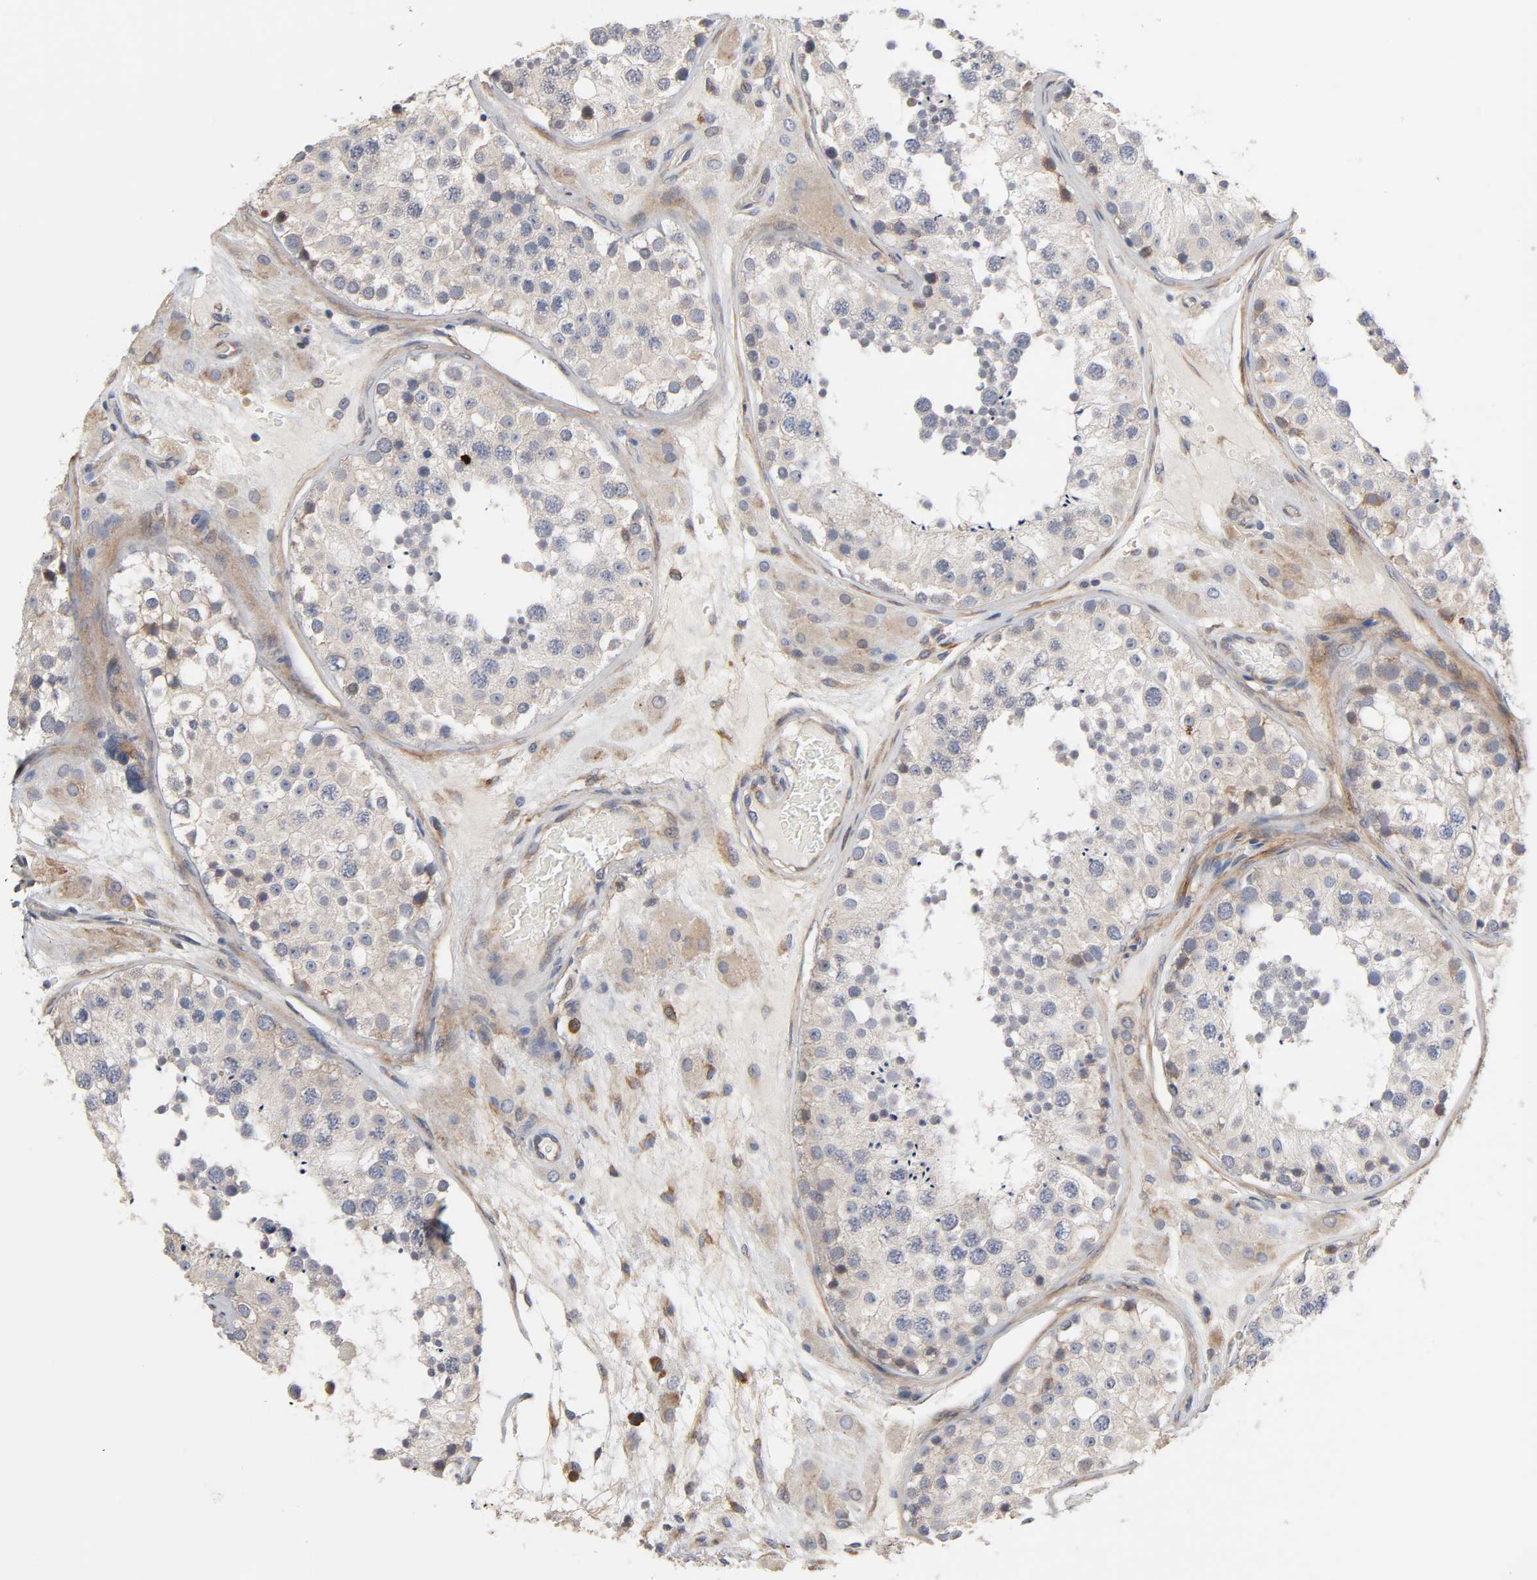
{"staining": {"intensity": "negative", "quantity": "none", "location": "none"}, "tissue": "testis", "cell_type": "Cells in seminiferous ducts", "image_type": "normal", "snomed": [{"axis": "morphology", "description": "Normal tissue, NOS"}, {"axis": "topography", "description": "Testis"}], "caption": "A photomicrograph of human testis is negative for staining in cells in seminiferous ducts. (Immunohistochemistry, brightfield microscopy, high magnification).", "gene": "HDLBP", "patient": {"sex": "male", "age": 26}}